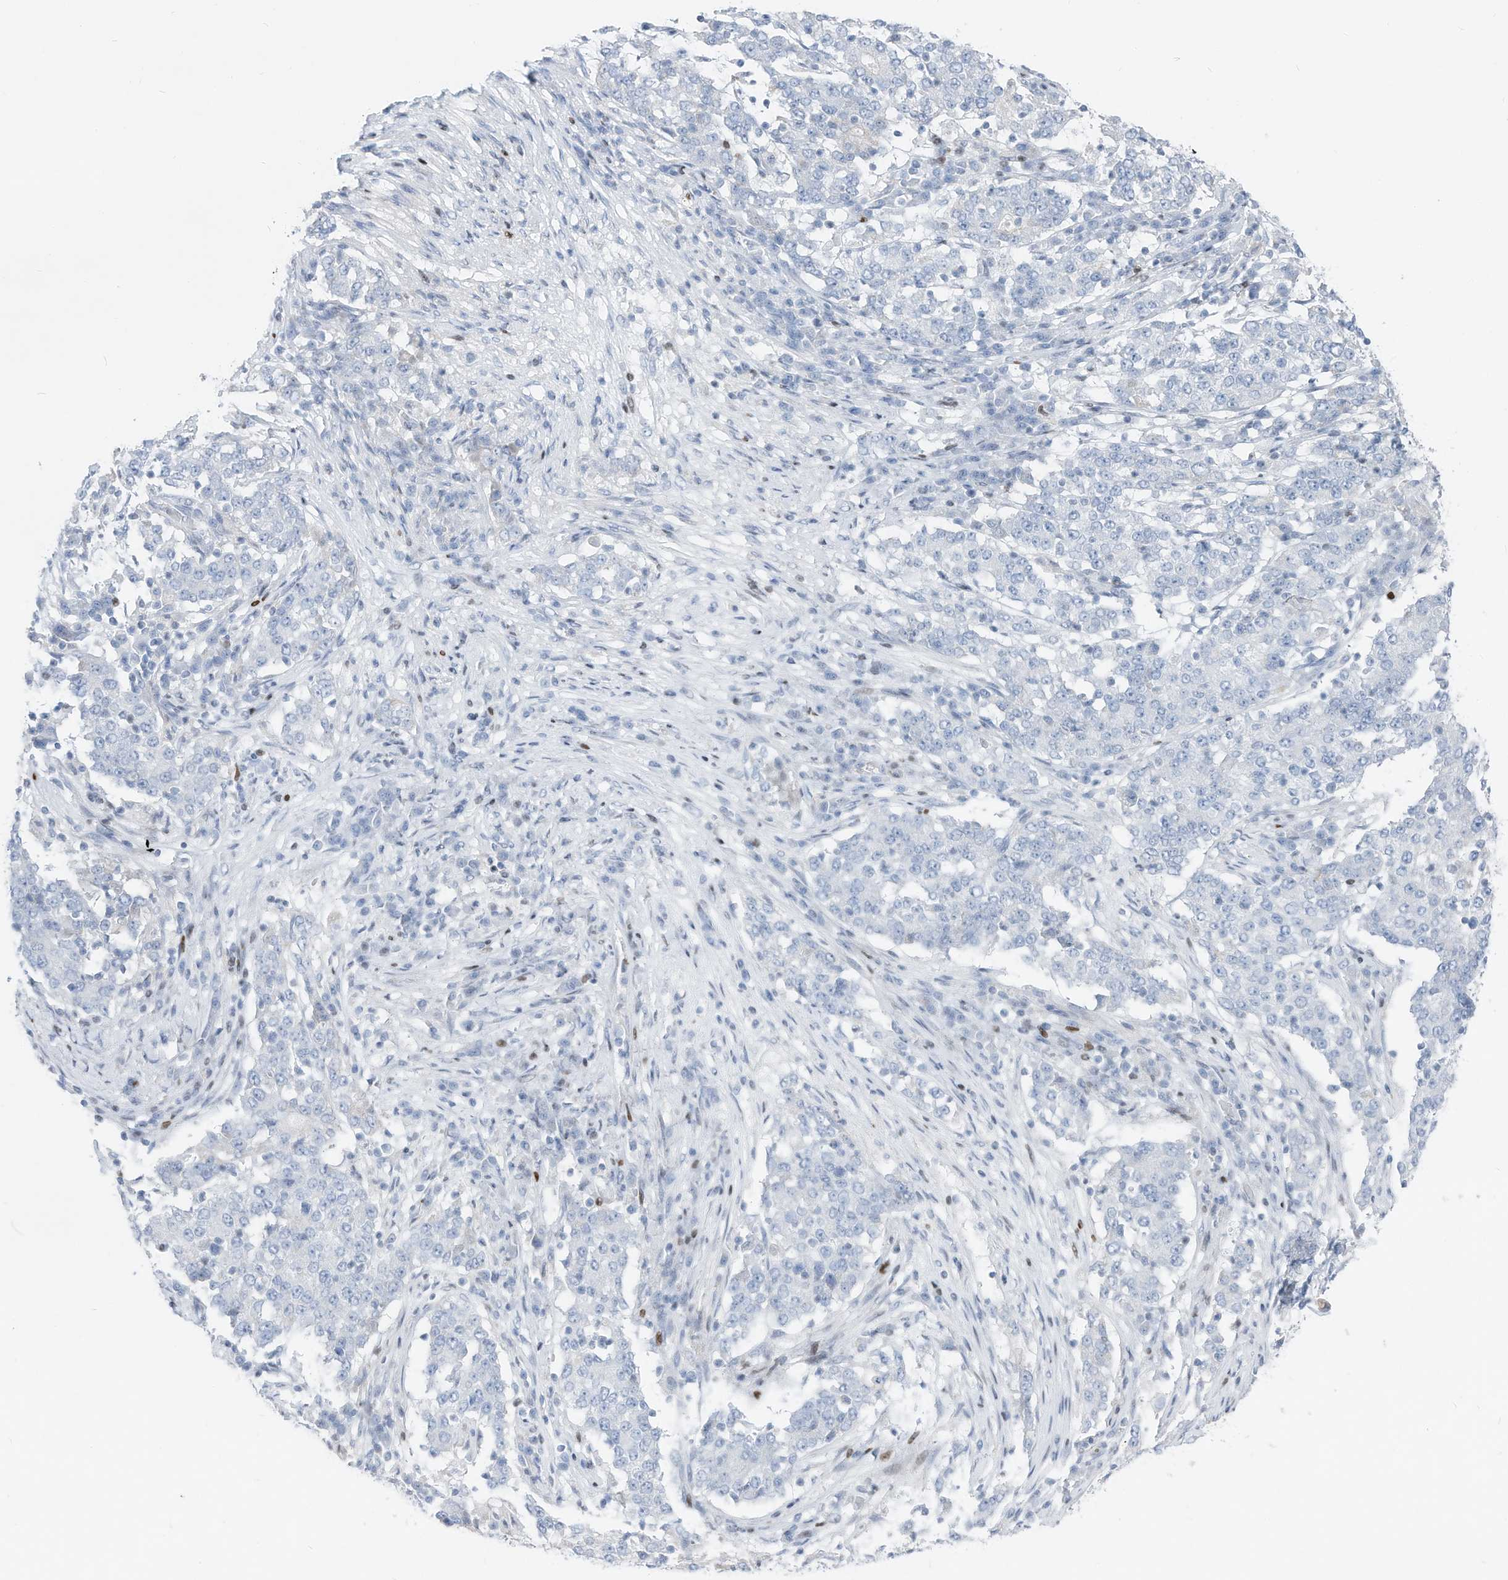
{"staining": {"intensity": "negative", "quantity": "none", "location": "none"}, "tissue": "stomach cancer", "cell_type": "Tumor cells", "image_type": "cancer", "snomed": [{"axis": "morphology", "description": "Adenocarcinoma, NOS"}, {"axis": "topography", "description": "Stomach"}], "caption": "IHC photomicrograph of neoplastic tissue: stomach cancer (adenocarcinoma) stained with DAB (3,3'-diaminobenzidine) shows no significant protein expression in tumor cells.", "gene": "FRS3", "patient": {"sex": "male", "age": 59}}